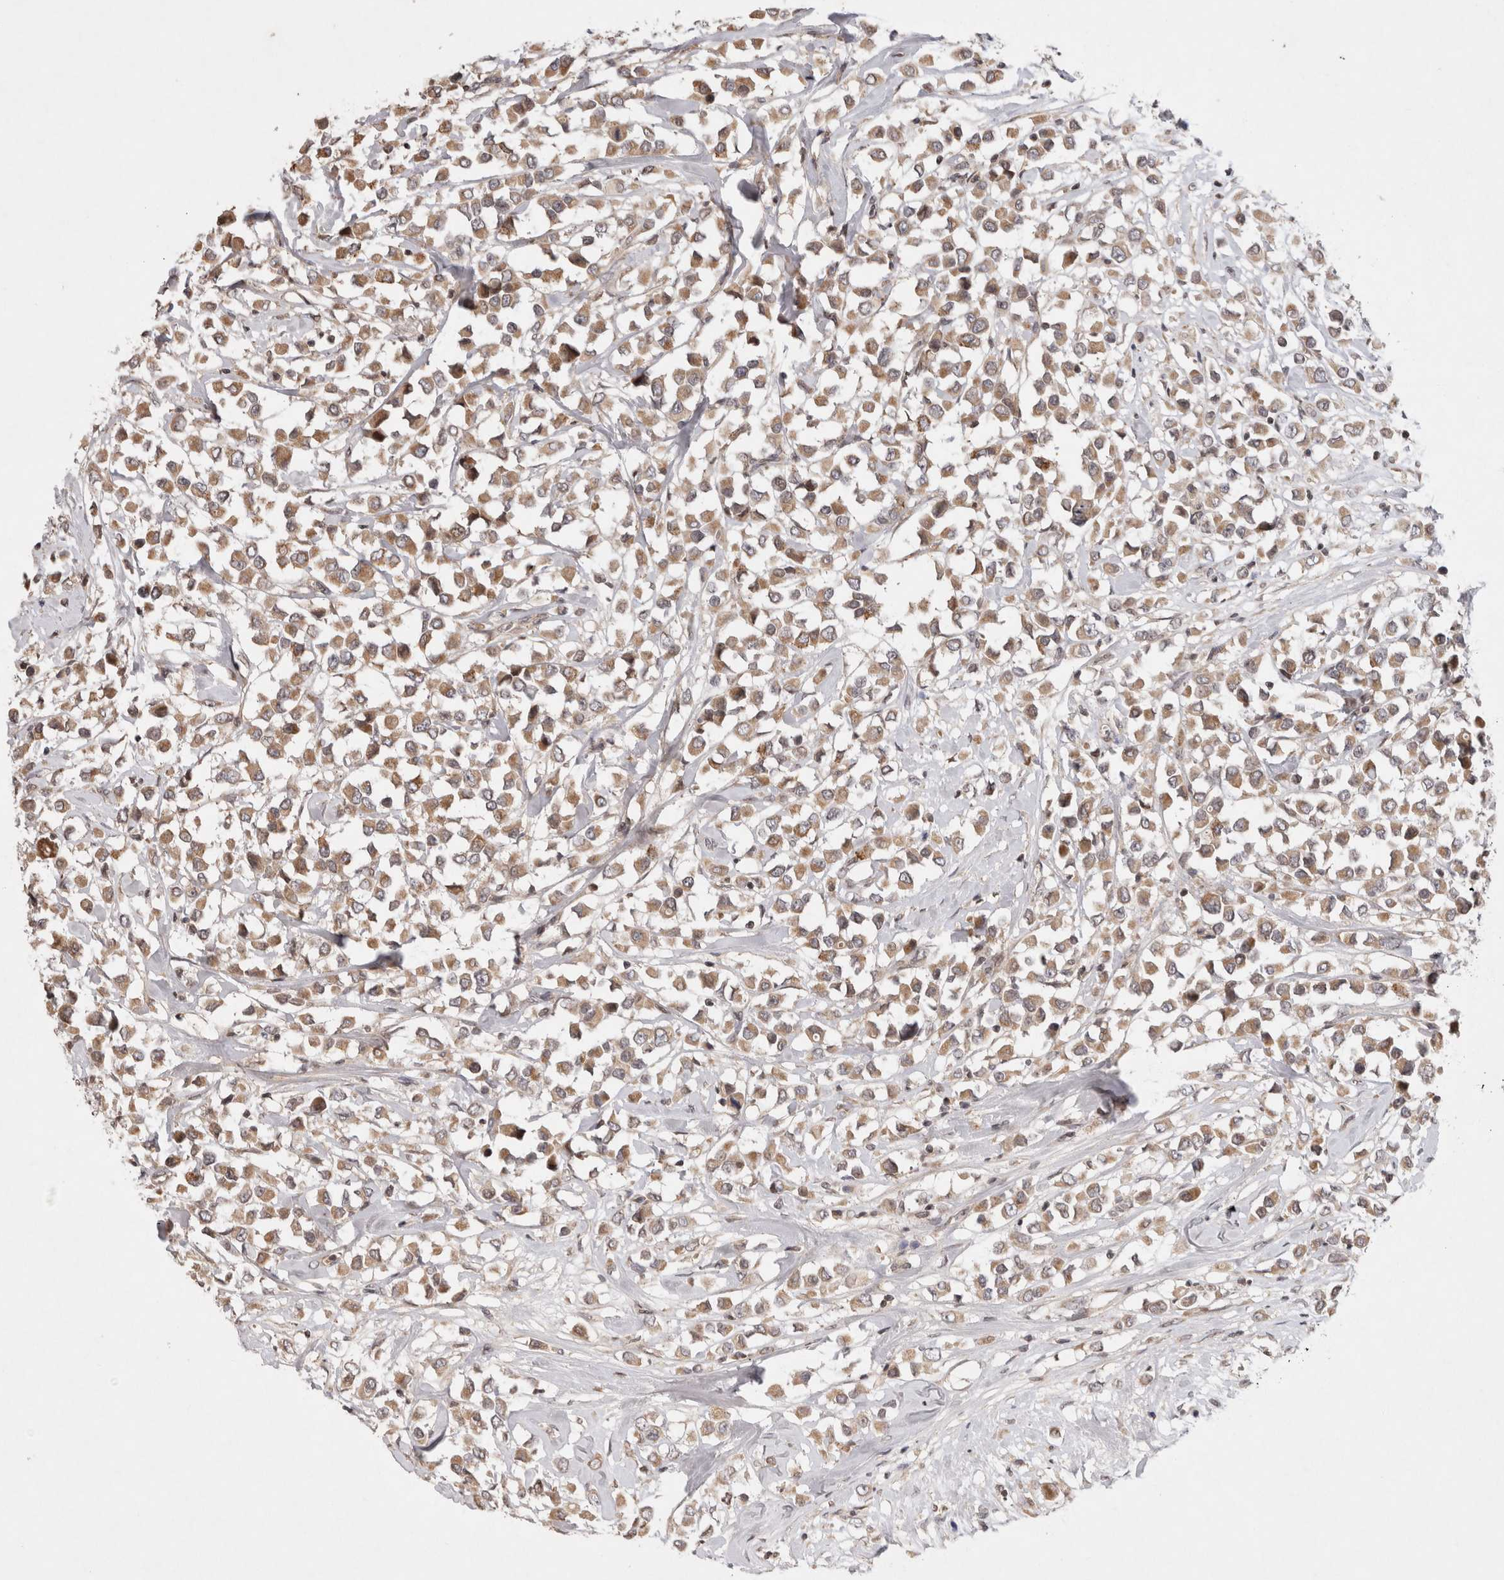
{"staining": {"intensity": "moderate", "quantity": ">75%", "location": "cytoplasmic/membranous"}, "tissue": "breast cancer", "cell_type": "Tumor cells", "image_type": "cancer", "snomed": [{"axis": "morphology", "description": "Duct carcinoma"}, {"axis": "topography", "description": "Breast"}], "caption": "There is medium levels of moderate cytoplasmic/membranous expression in tumor cells of breast intraductal carcinoma, as demonstrated by immunohistochemical staining (brown color).", "gene": "EIF2AK1", "patient": {"sex": "female", "age": 61}}